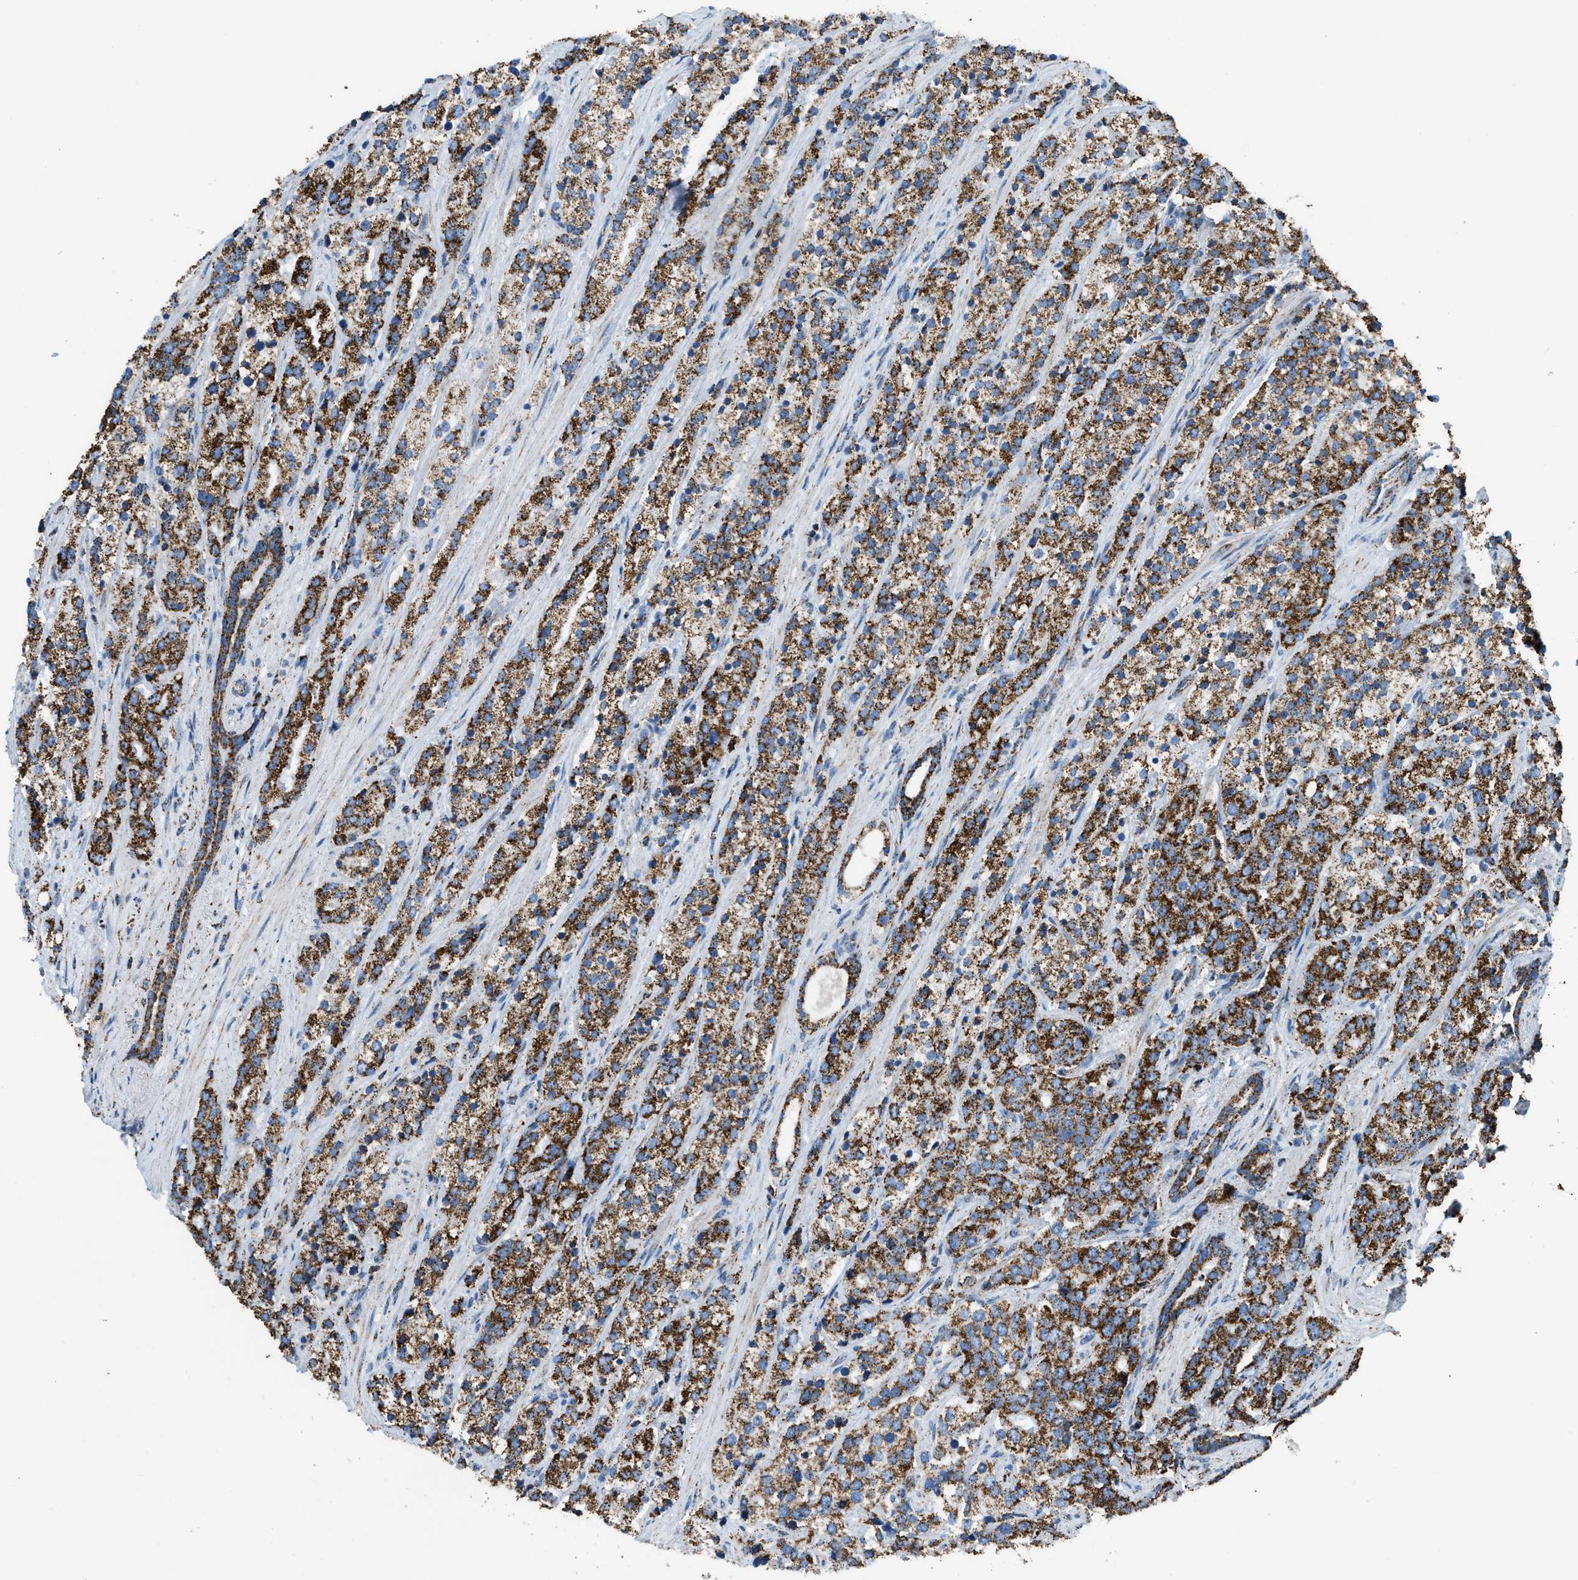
{"staining": {"intensity": "strong", "quantity": ">75%", "location": "cytoplasmic/membranous"}, "tissue": "prostate cancer", "cell_type": "Tumor cells", "image_type": "cancer", "snomed": [{"axis": "morphology", "description": "Adenocarcinoma, High grade"}, {"axis": "topography", "description": "Prostate"}], "caption": "Immunohistochemical staining of human prostate cancer (high-grade adenocarcinoma) reveals strong cytoplasmic/membranous protein positivity in approximately >75% of tumor cells.", "gene": "ETFB", "patient": {"sex": "male", "age": 71}}